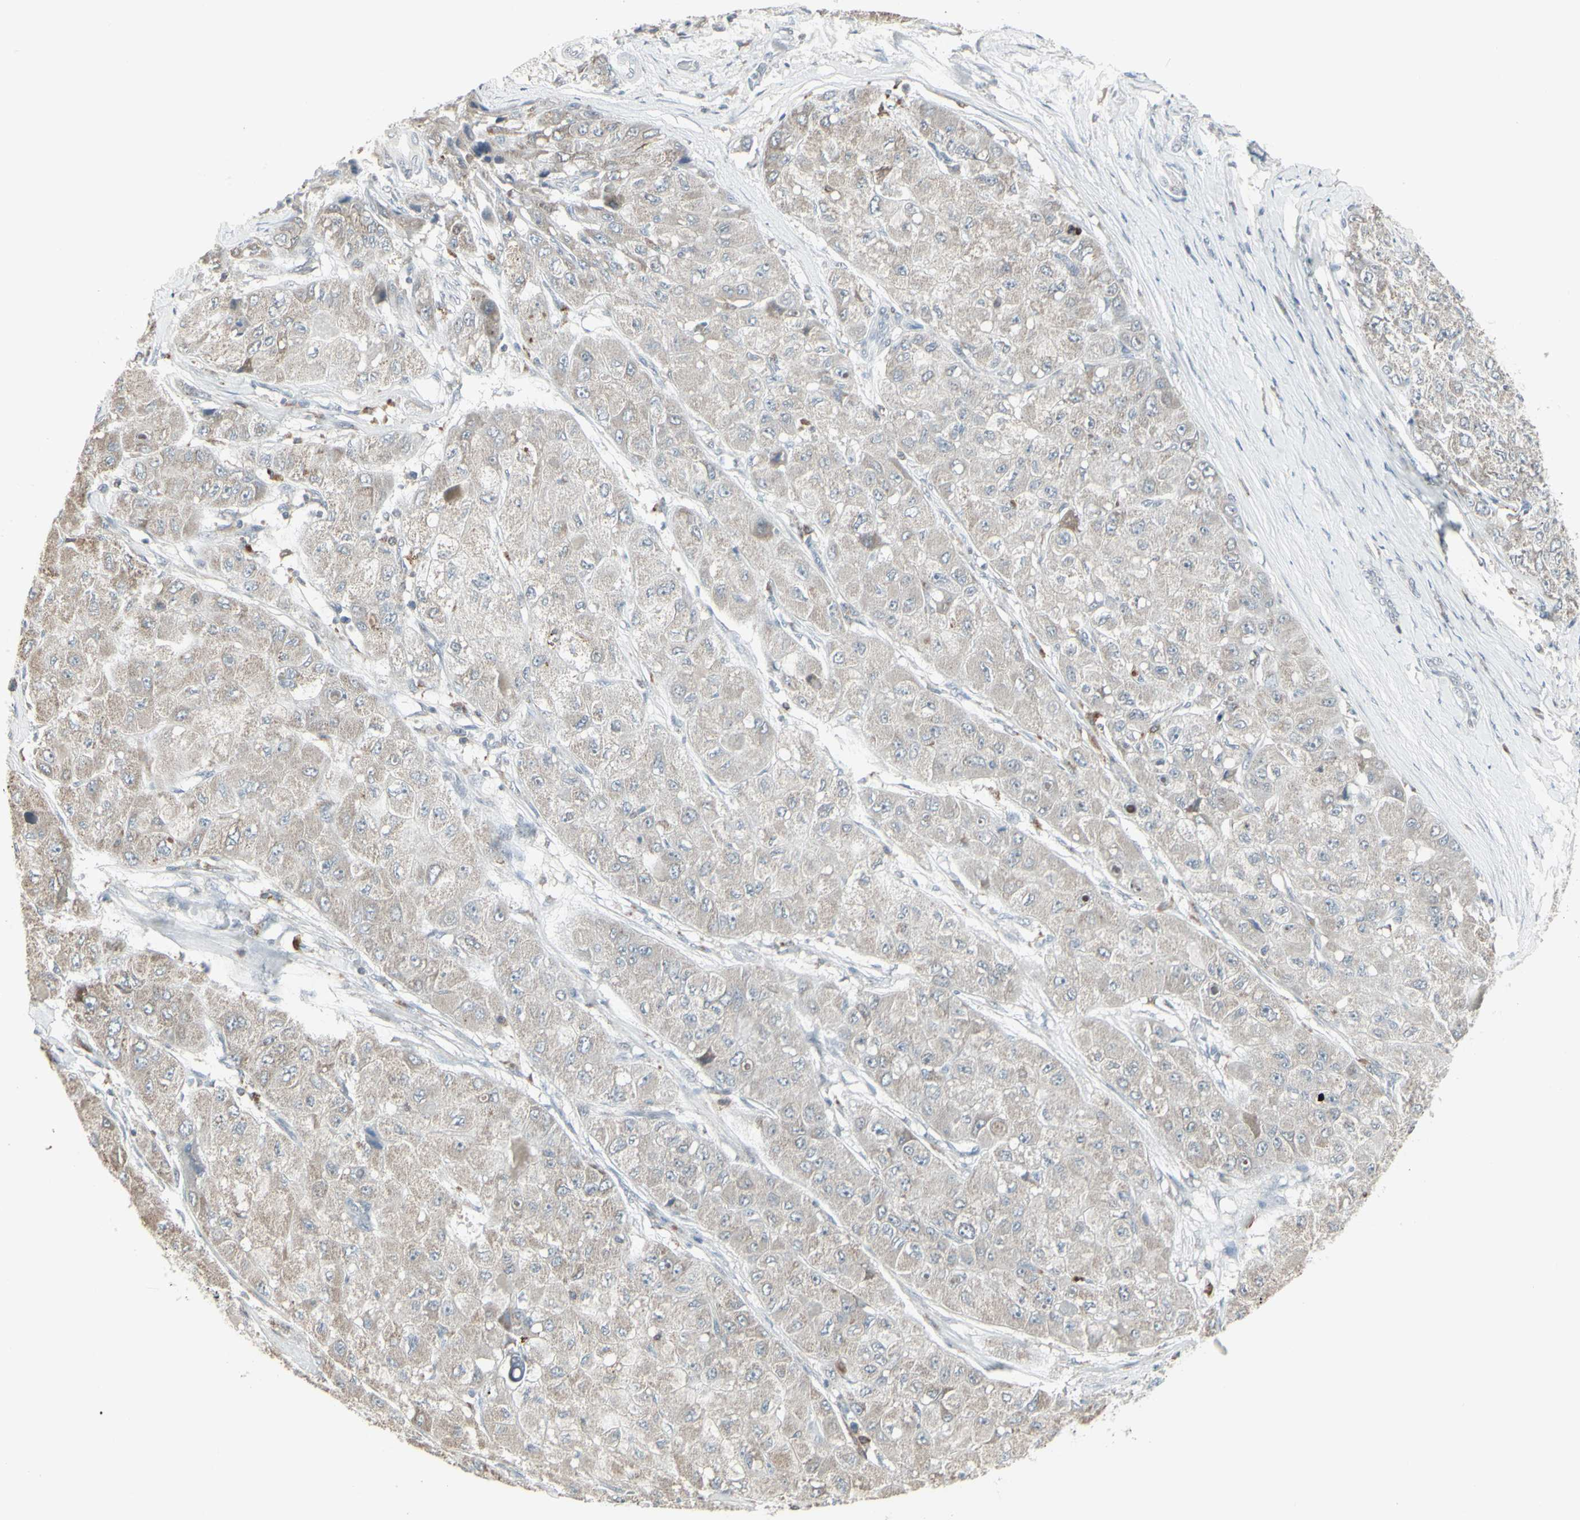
{"staining": {"intensity": "weak", "quantity": "25%-75%", "location": "cytoplasmic/membranous"}, "tissue": "liver cancer", "cell_type": "Tumor cells", "image_type": "cancer", "snomed": [{"axis": "morphology", "description": "Carcinoma, Hepatocellular, NOS"}, {"axis": "topography", "description": "Liver"}], "caption": "Human hepatocellular carcinoma (liver) stained with a brown dye shows weak cytoplasmic/membranous positive positivity in about 25%-75% of tumor cells.", "gene": "SAMSN1", "patient": {"sex": "male", "age": 80}}